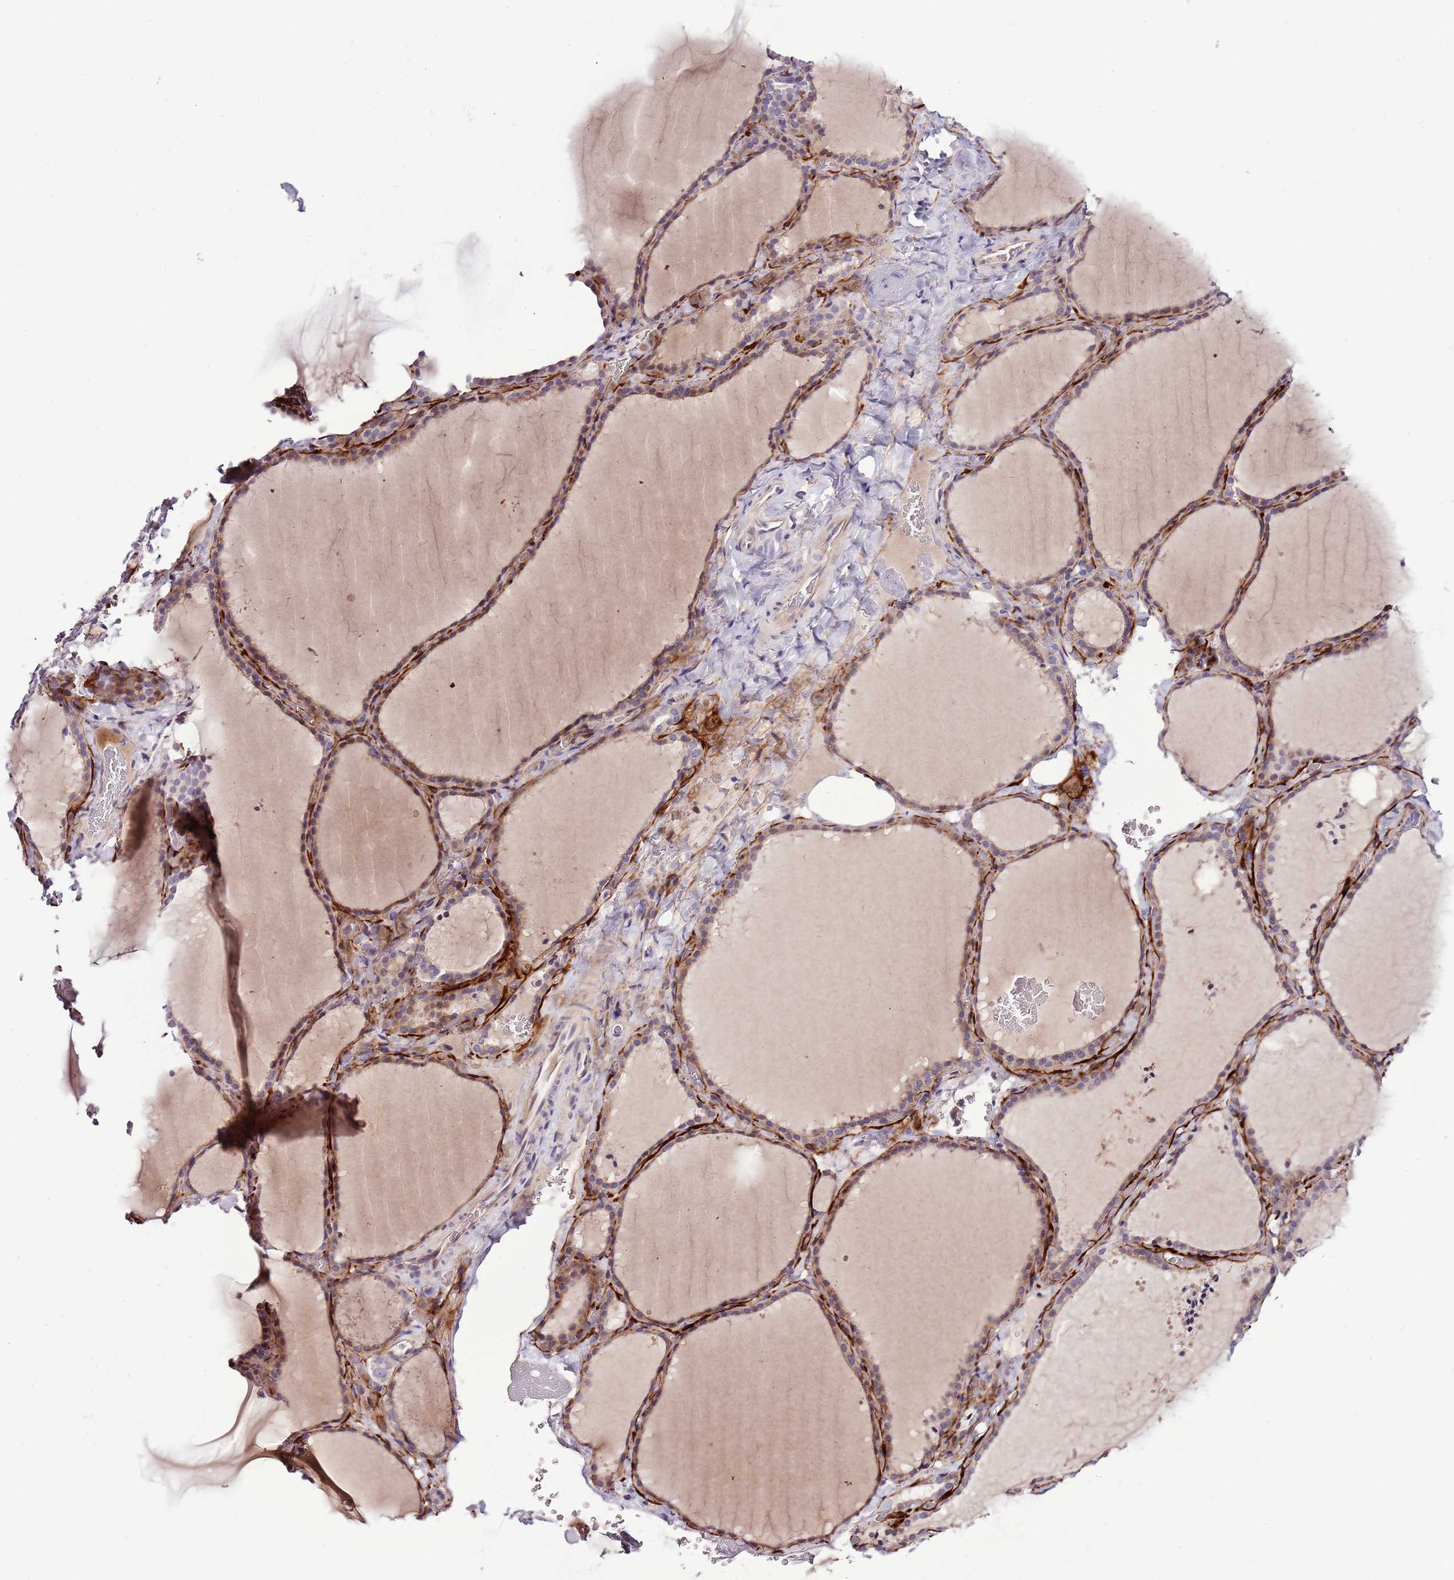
{"staining": {"intensity": "weak", "quantity": "<25%", "location": "cytoplasmic/membranous"}, "tissue": "thyroid gland", "cell_type": "Glandular cells", "image_type": "normal", "snomed": [{"axis": "morphology", "description": "Normal tissue, NOS"}, {"axis": "topography", "description": "Thyroid gland"}], "caption": "The micrograph reveals no staining of glandular cells in unremarkable thyroid gland. Brightfield microscopy of IHC stained with DAB (brown) and hematoxylin (blue), captured at high magnification.", "gene": "NKX2", "patient": {"sex": "female", "age": 22}}